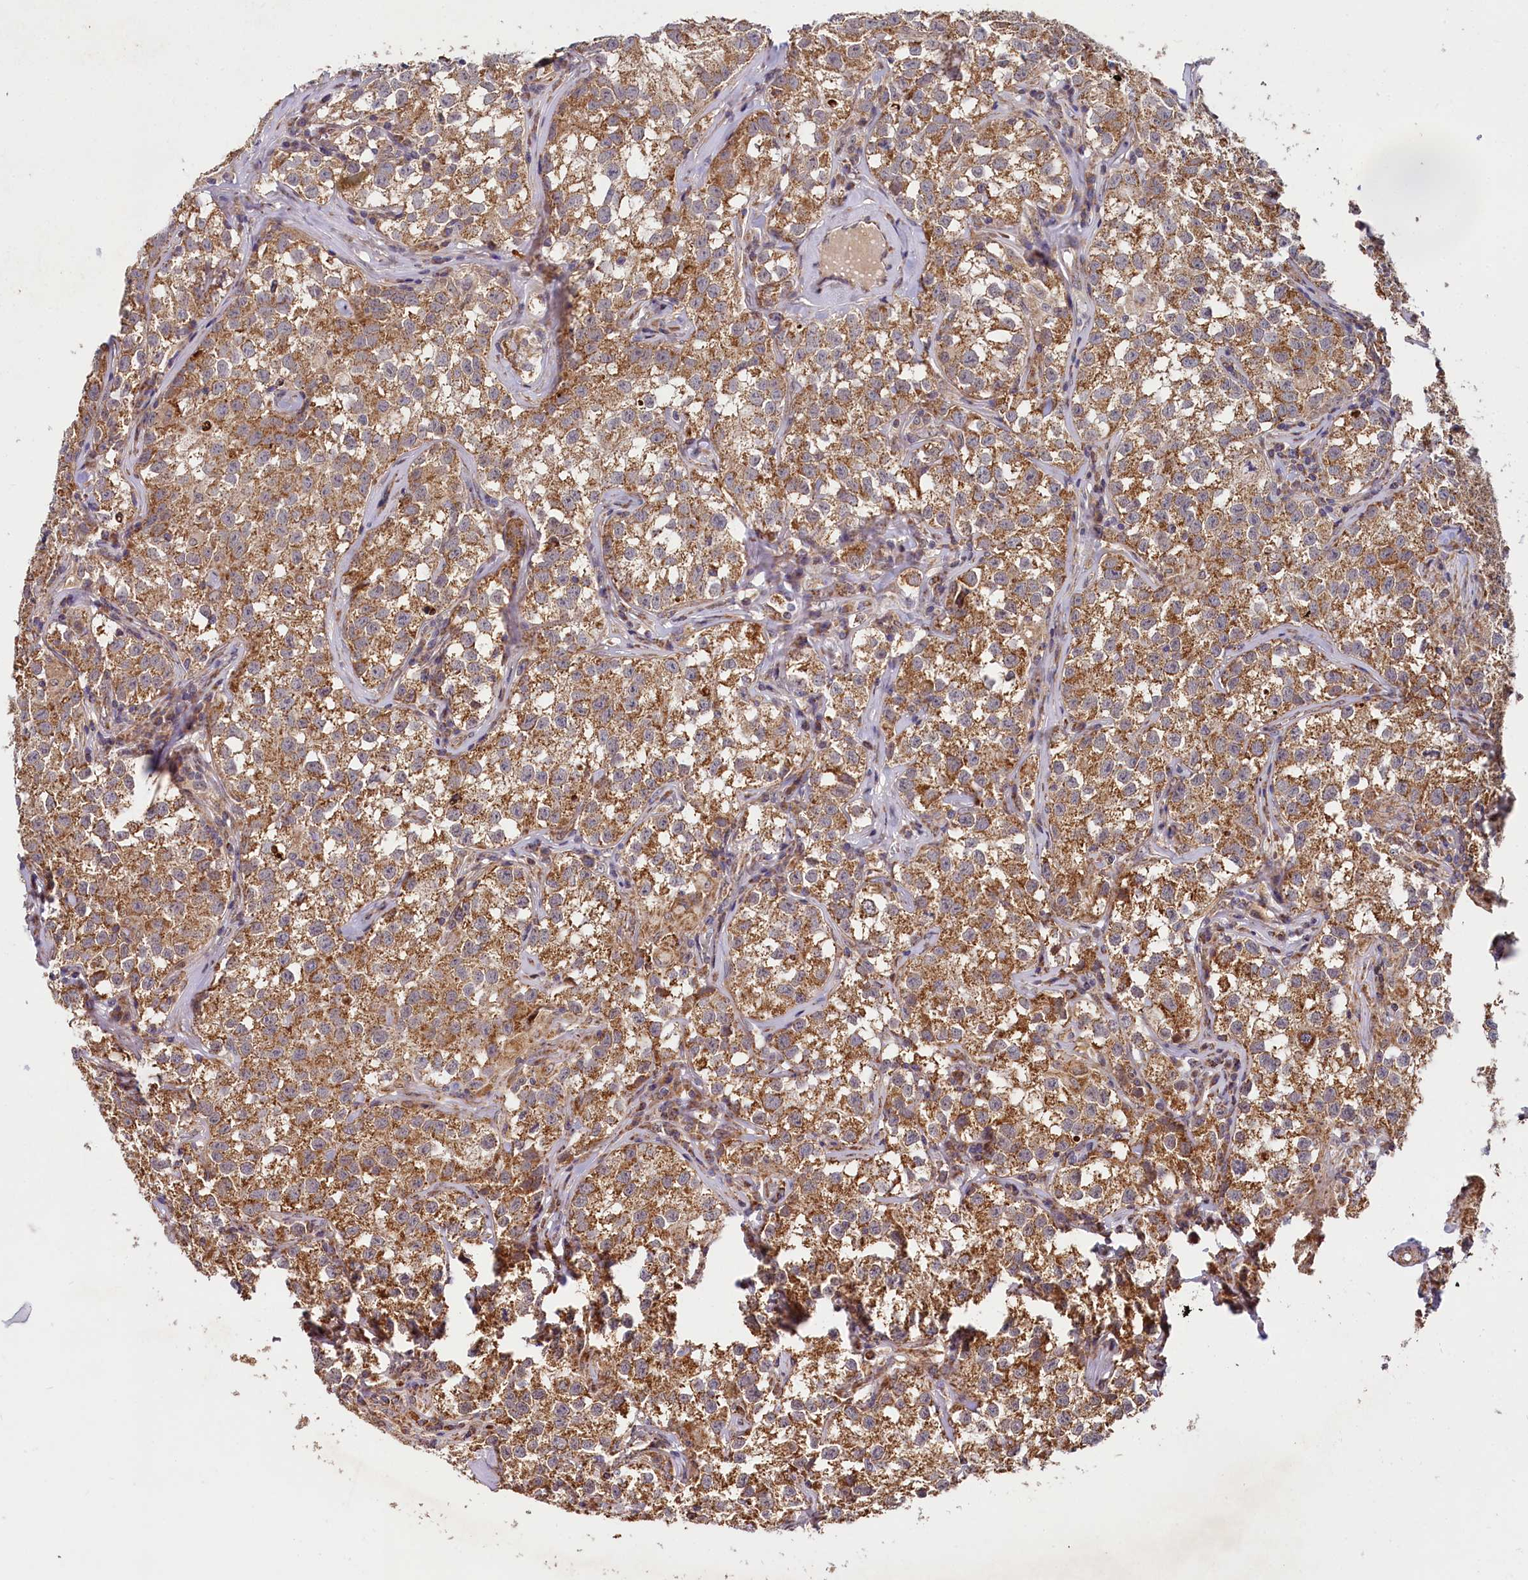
{"staining": {"intensity": "moderate", "quantity": ">75%", "location": "cytoplasmic/membranous"}, "tissue": "testis cancer", "cell_type": "Tumor cells", "image_type": "cancer", "snomed": [{"axis": "morphology", "description": "Seminoma, NOS"}, {"axis": "morphology", "description": "Carcinoma, Embryonal, NOS"}, {"axis": "topography", "description": "Testis"}], "caption": "Protein expression by immunohistochemistry (IHC) demonstrates moderate cytoplasmic/membranous positivity in about >75% of tumor cells in testis cancer (embryonal carcinoma).", "gene": "SPRYD3", "patient": {"sex": "male", "age": 43}}